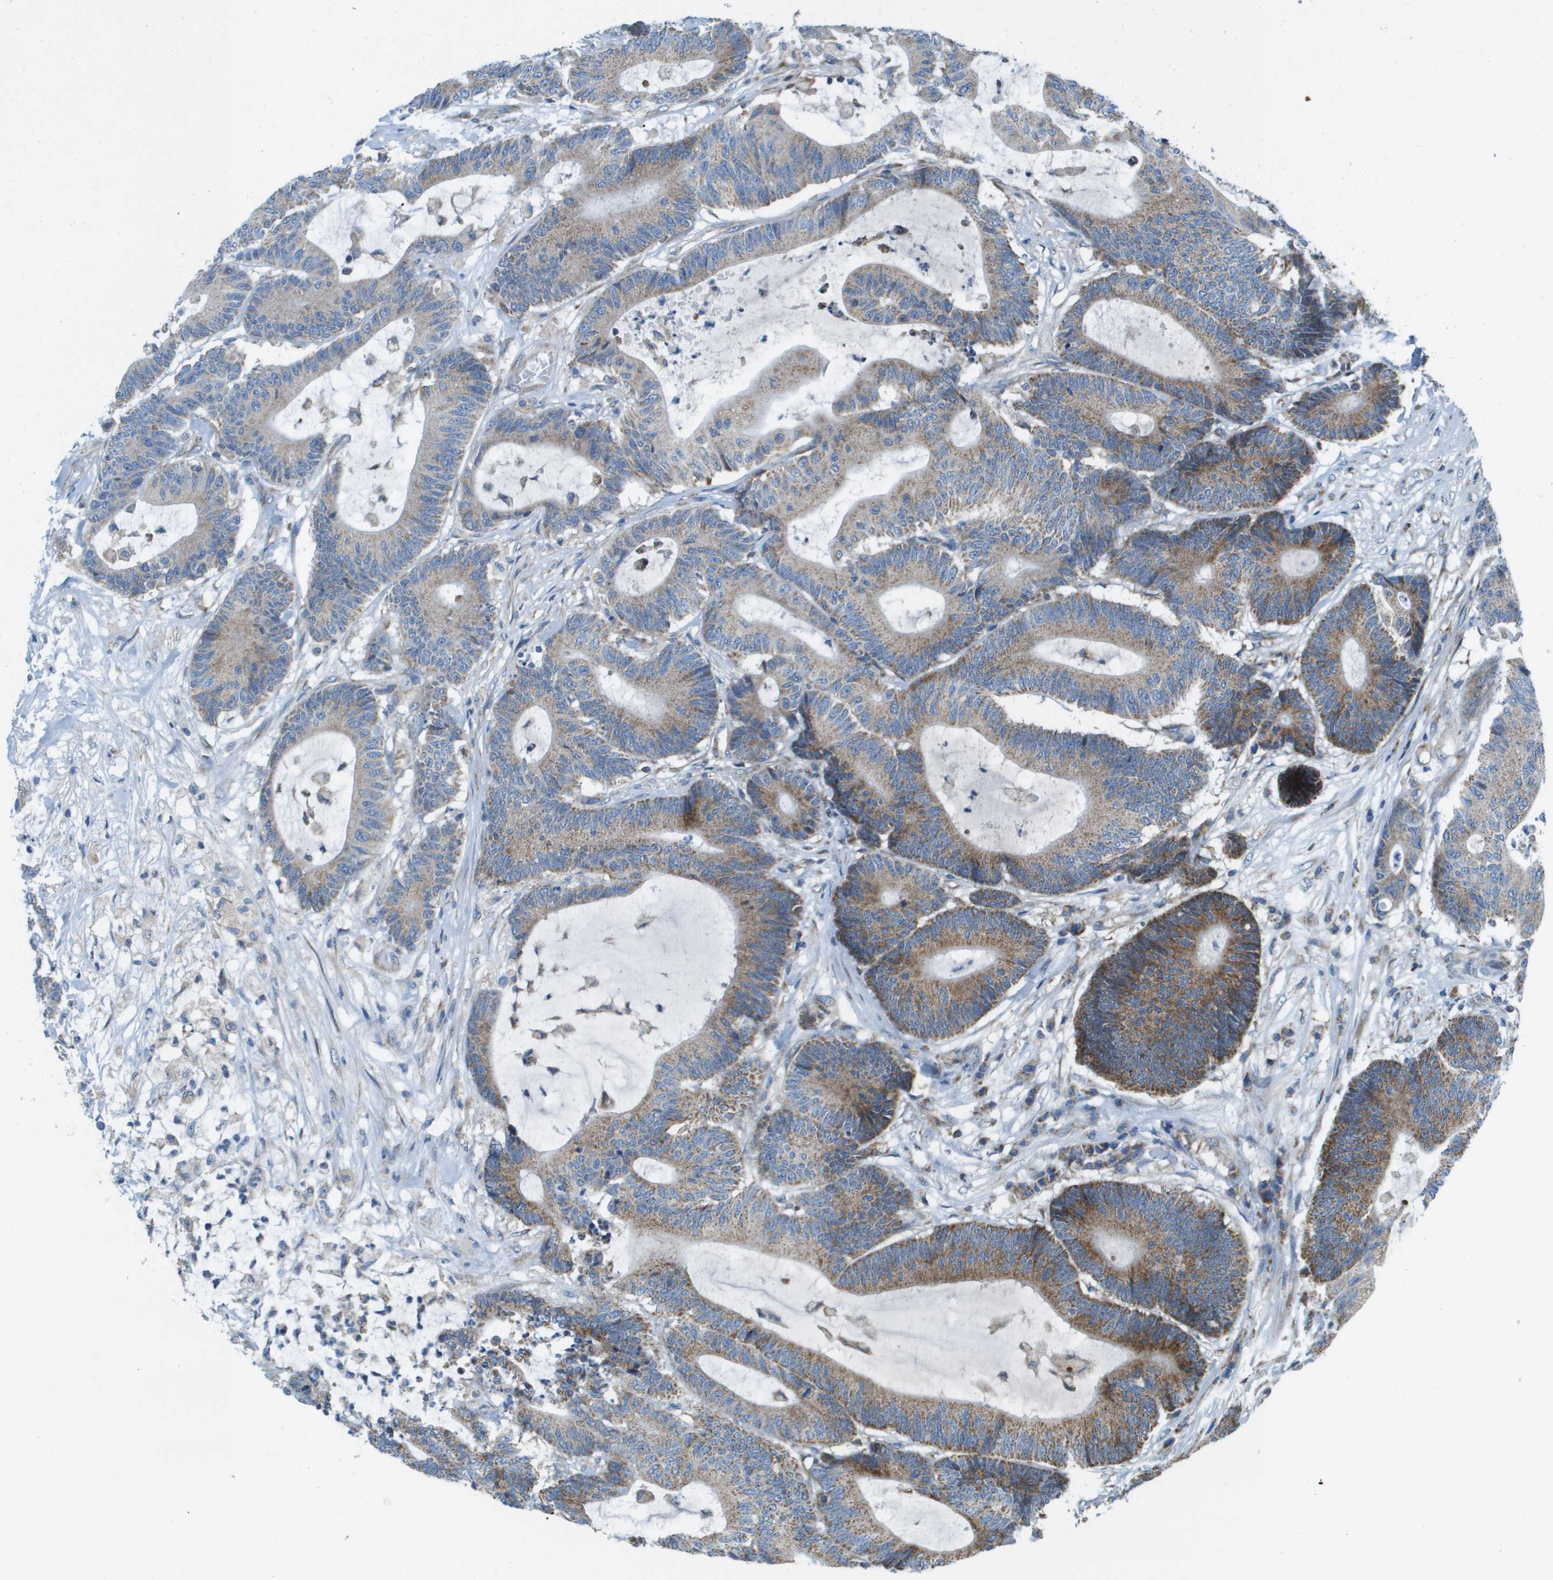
{"staining": {"intensity": "moderate", "quantity": ">75%", "location": "cytoplasmic/membranous"}, "tissue": "colorectal cancer", "cell_type": "Tumor cells", "image_type": "cancer", "snomed": [{"axis": "morphology", "description": "Adenocarcinoma, NOS"}, {"axis": "topography", "description": "Colon"}], "caption": "A brown stain labels moderate cytoplasmic/membranous staining of a protein in colorectal adenocarcinoma tumor cells.", "gene": "TAOK3", "patient": {"sex": "female", "age": 84}}